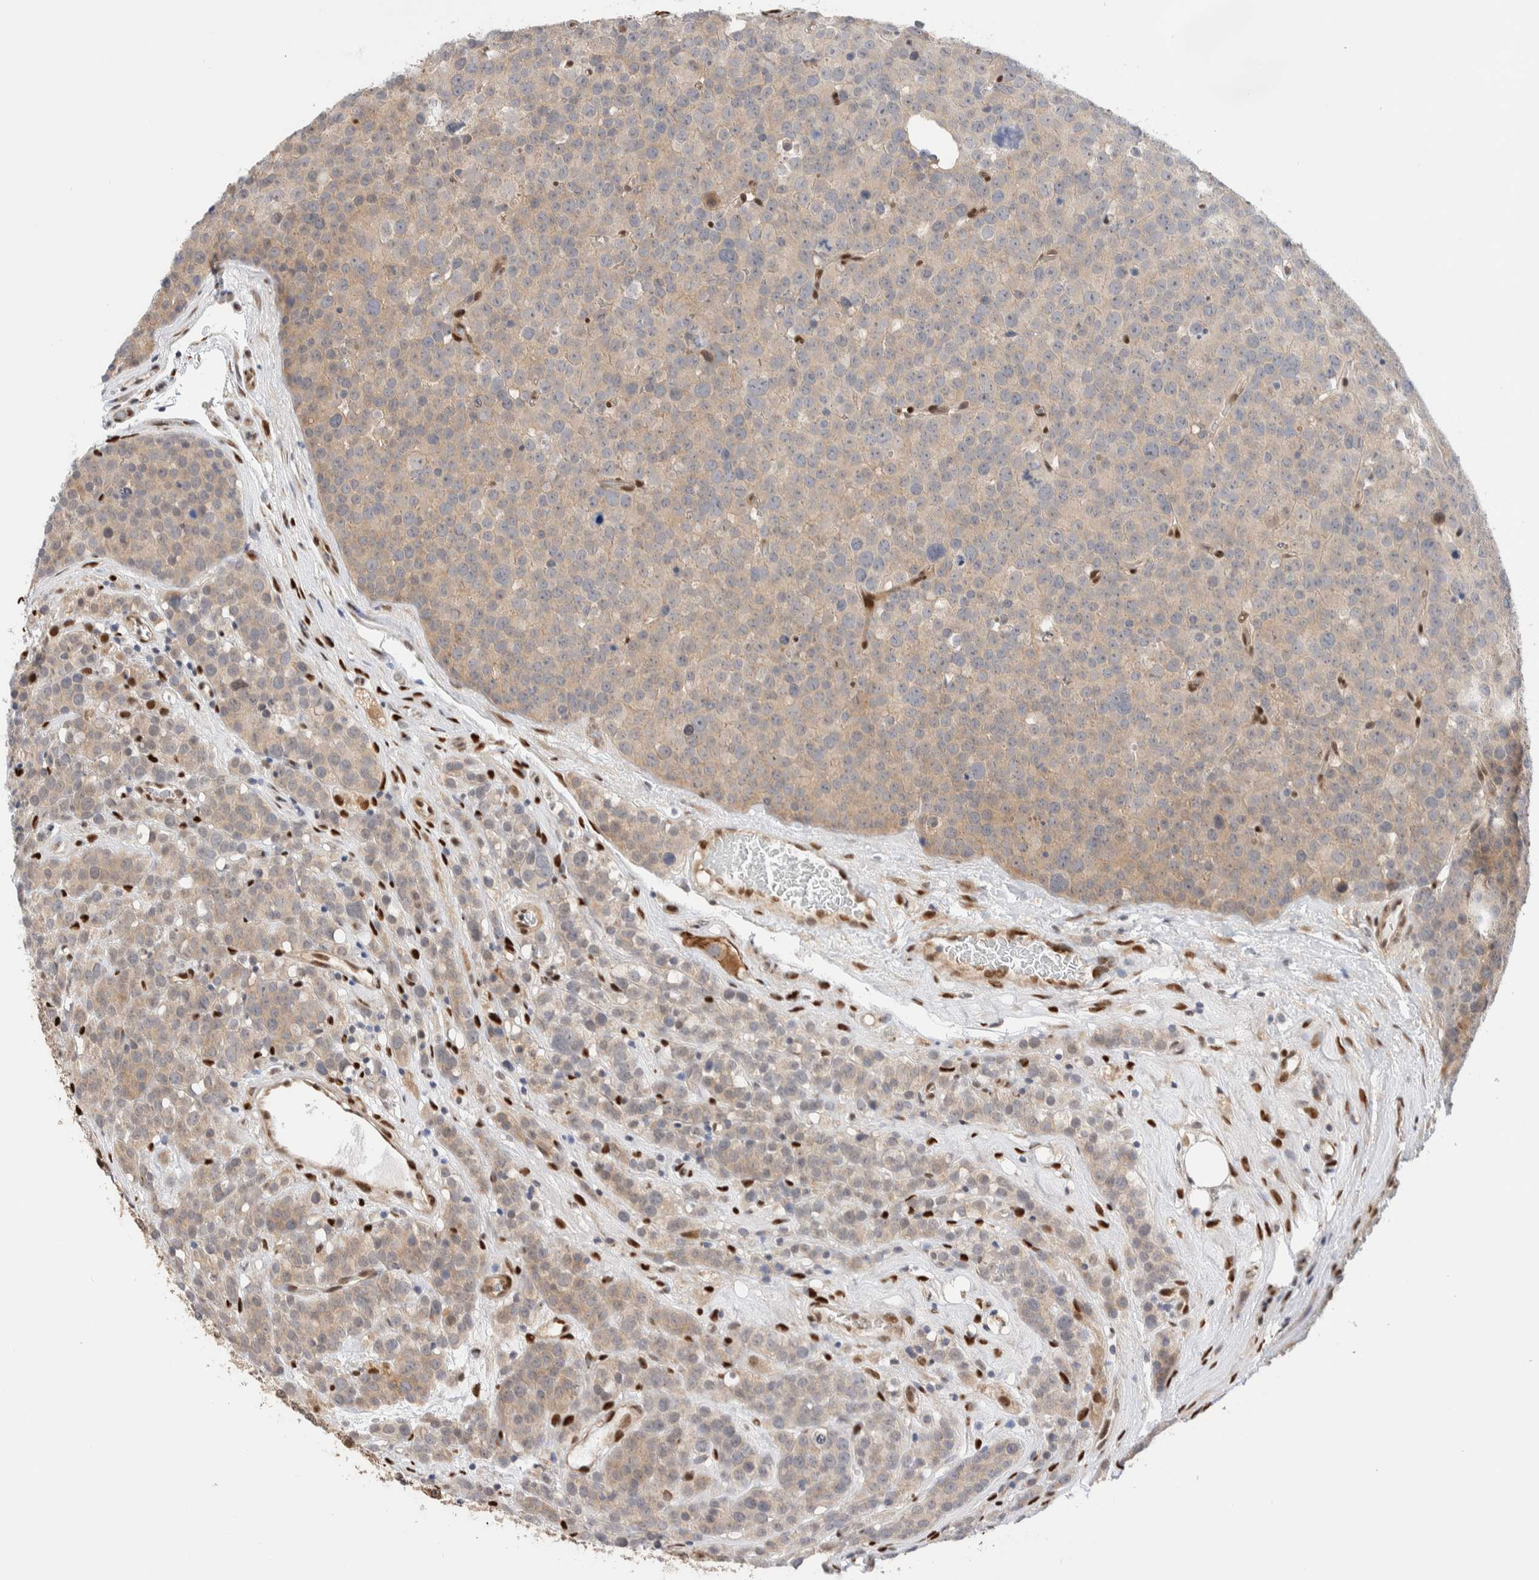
{"staining": {"intensity": "weak", "quantity": ">75%", "location": "cytoplasmic/membranous"}, "tissue": "testis cancer", "cell_type": "Tumor cells", "image_type": "cancer", "snomed": [{"axis": "morphology", "description": "Seminoma, NOS"}, {"axis": "topography", "description": "Testis"}], "caption": "The photomicrograph displays a brown stain indicating the presence of a protein in the cytoplasmic/membranous of tumor cells in testis seminoma.", "gene": "NSMAF", "patient": {"sex": "male", "age": 71}}